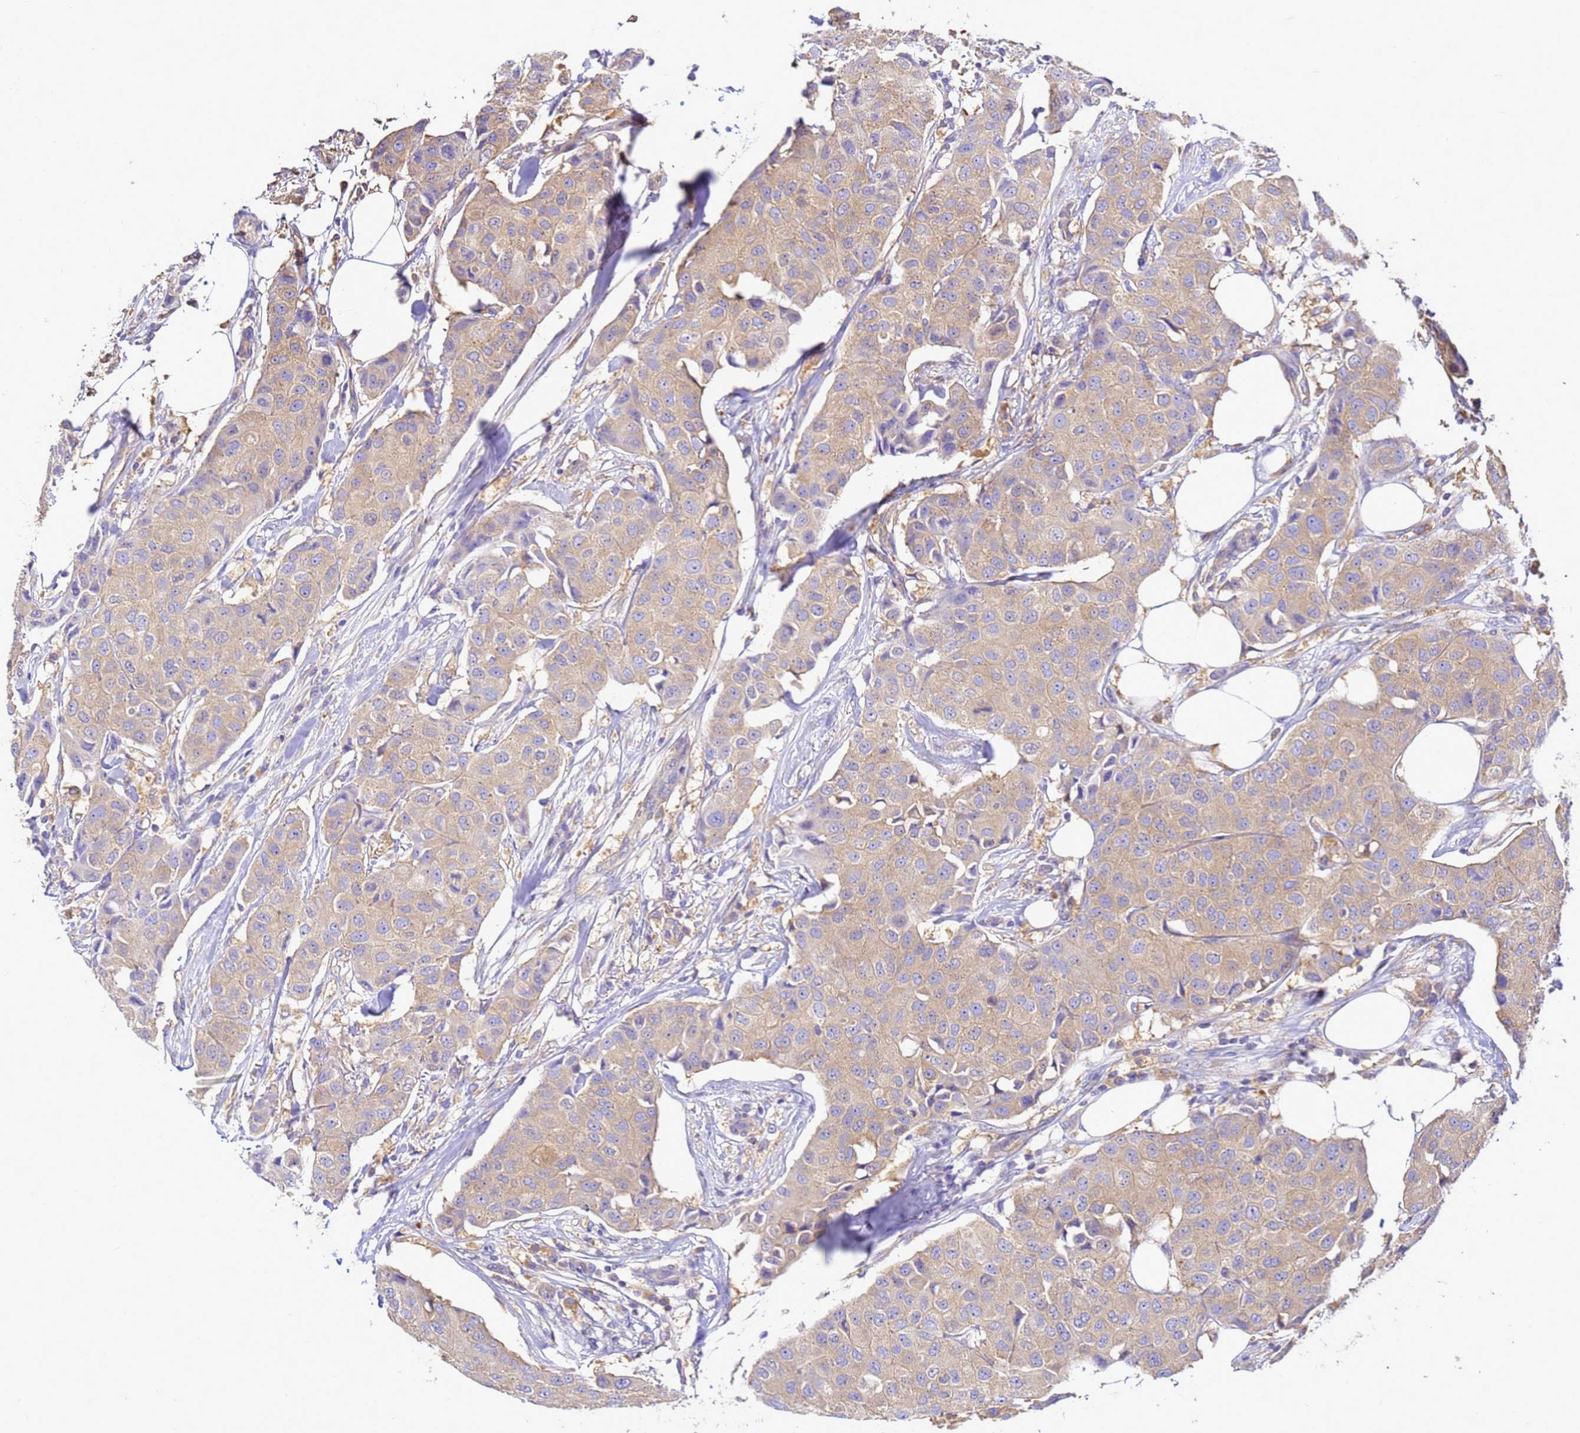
{"staining": {"intensity": "weak", "quantity": ">75%", "location": "cytoplasmic/membranous"}, "tissue": "breast cancer", "cell_type": "Tumor cells", "image_type": "cancer", "snomed": [{"axis": "morphology", "description": "Duct carcinoma"}, {"axis": "topography", "description": "Breast"}], "caption": "Immunohistochemistry image of neoplastic tissue: breast infiltrating ductal carcinoma stained using IHC exhibits low levels of weak protein expression localized specifically in the cytoplasmic/membranous of tumor cells, appearing as a cytoplasmic/membranous brown color.", "gene": "NARS1", "patient": {"sex": "female", "age": 80}}